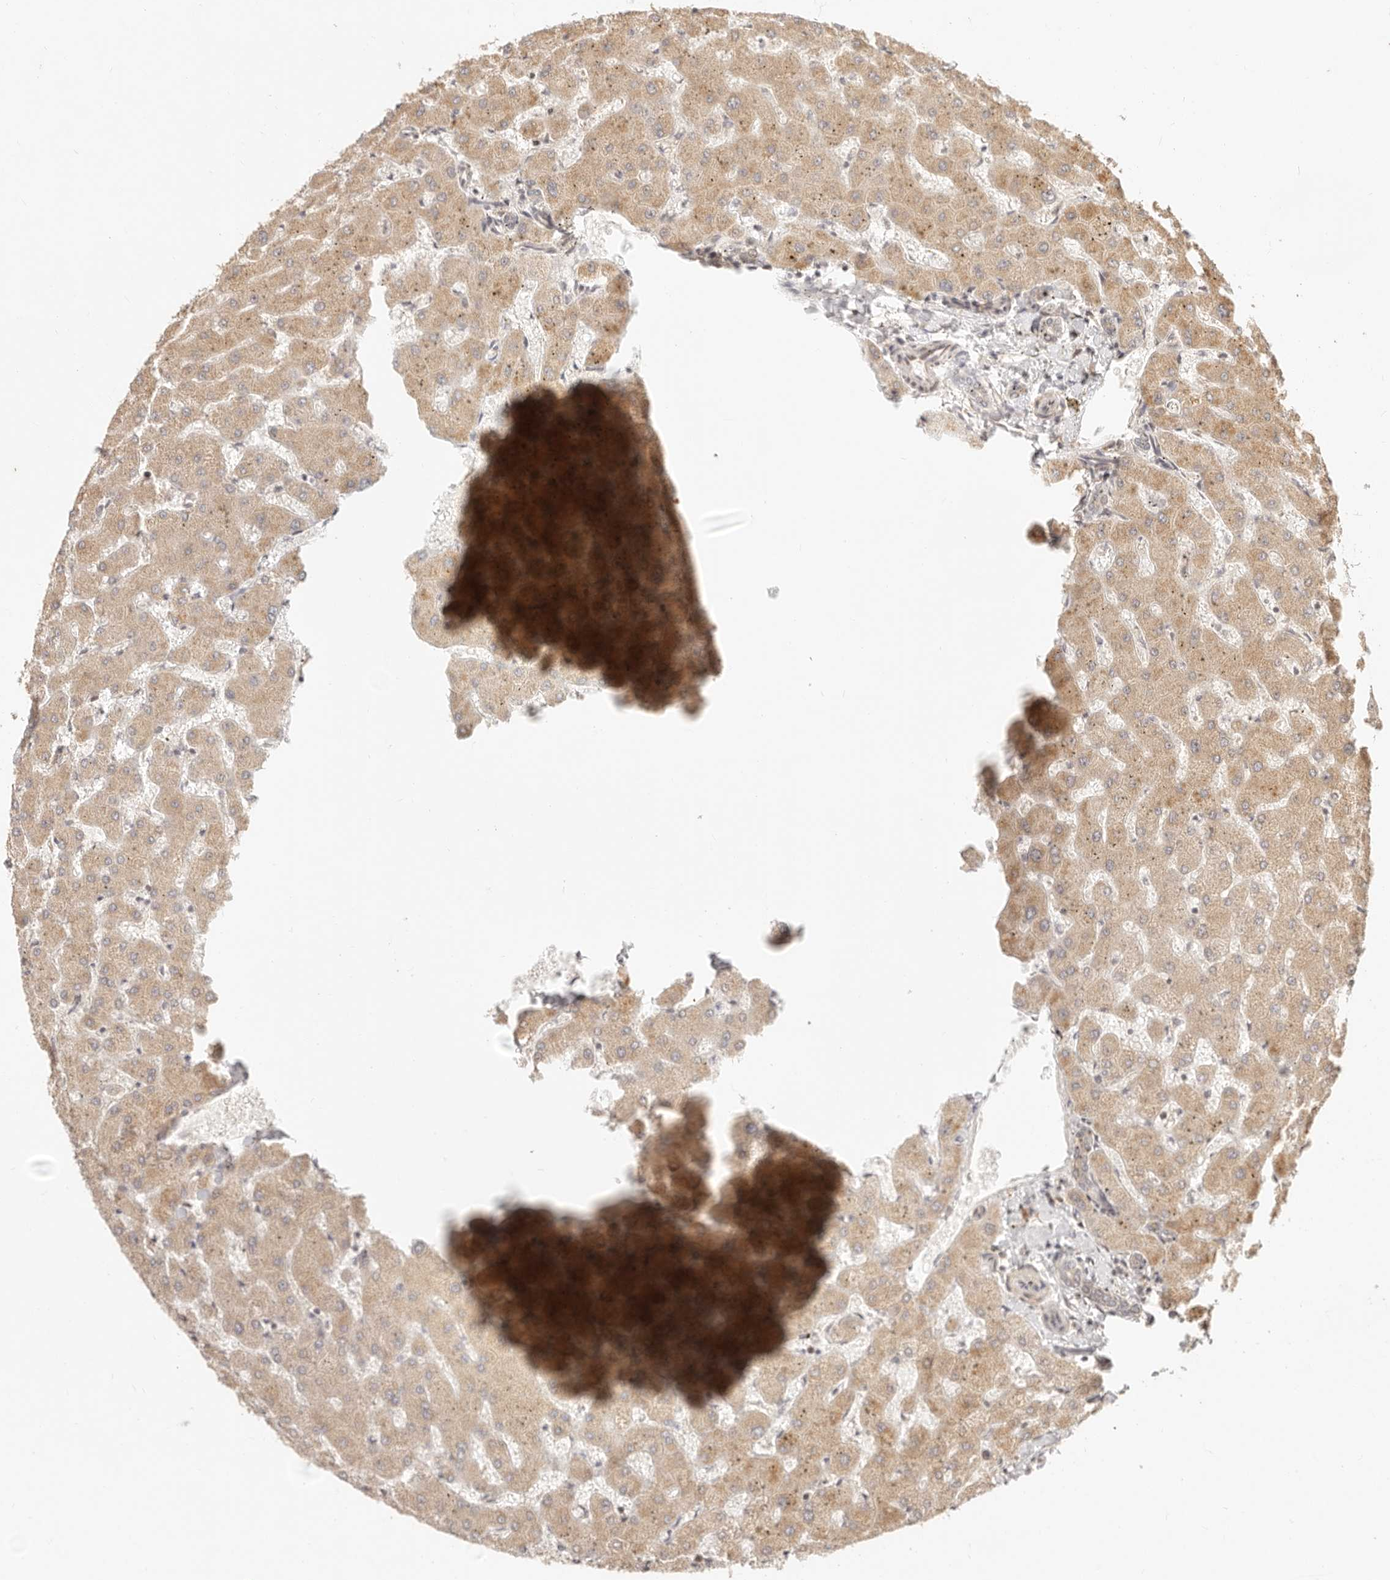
{"staining": {"intensity": "moderate", "quantity": "25%-75%", "location": "cytoplasmic/membranous"}, "tissue": "liver", "cell_type": "Cholangiocytes", "image_type": "normal", "snomed": [{"axis": "morphology", "description": "Normal tissue, NOS"}, {"axis": "topography", "description": "Liver"}], "caption": "A brown stain highlights moderate cytoplasmic/membranous expression of a protein in cholangiocytes of unremarkable human liver.", "gene": "TIMM17A", "patient": {"sex": "female", "age": 63}}